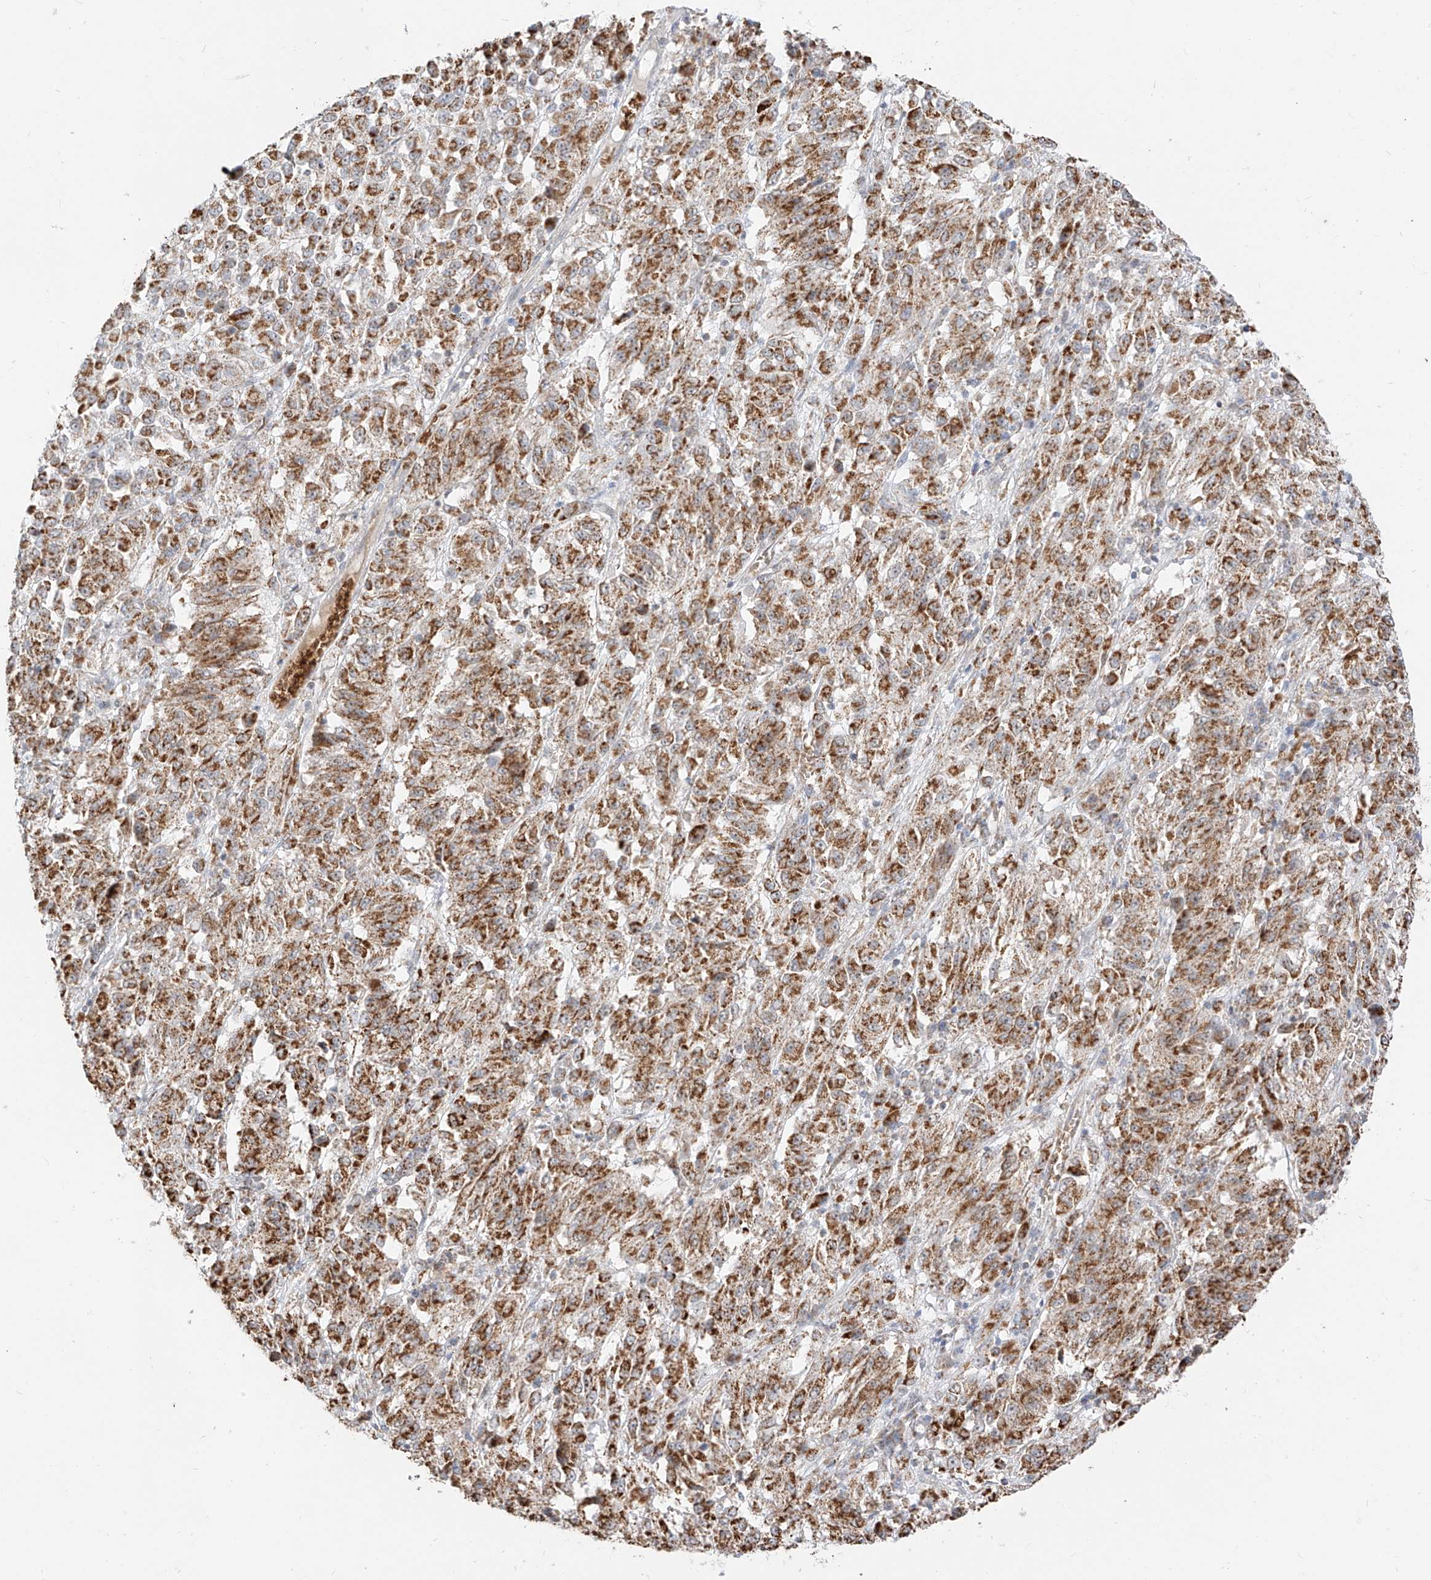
{"staining": {"intensity": "strong", "quantity": ">75%", "location": "cytoplasmic/membranous"}, "tissue": "melanoma", "cell_type": "Tumor cells", "image_type": "cancer", "snomed": [{"axis": "morphology", "description": "Malignant melanoma, Metastatic site"}, {"axis": "topography", "description": "Lung"}], "caption": "Melanoma tissue demonstrates strong cytoplasmic/membranous expression in about >75% of tumor cells, visualized by immunohistochemistry. Nuclei are stained in blue.", "gene": "MTUS2", "patient": {"sex": "male", "age": 64}}